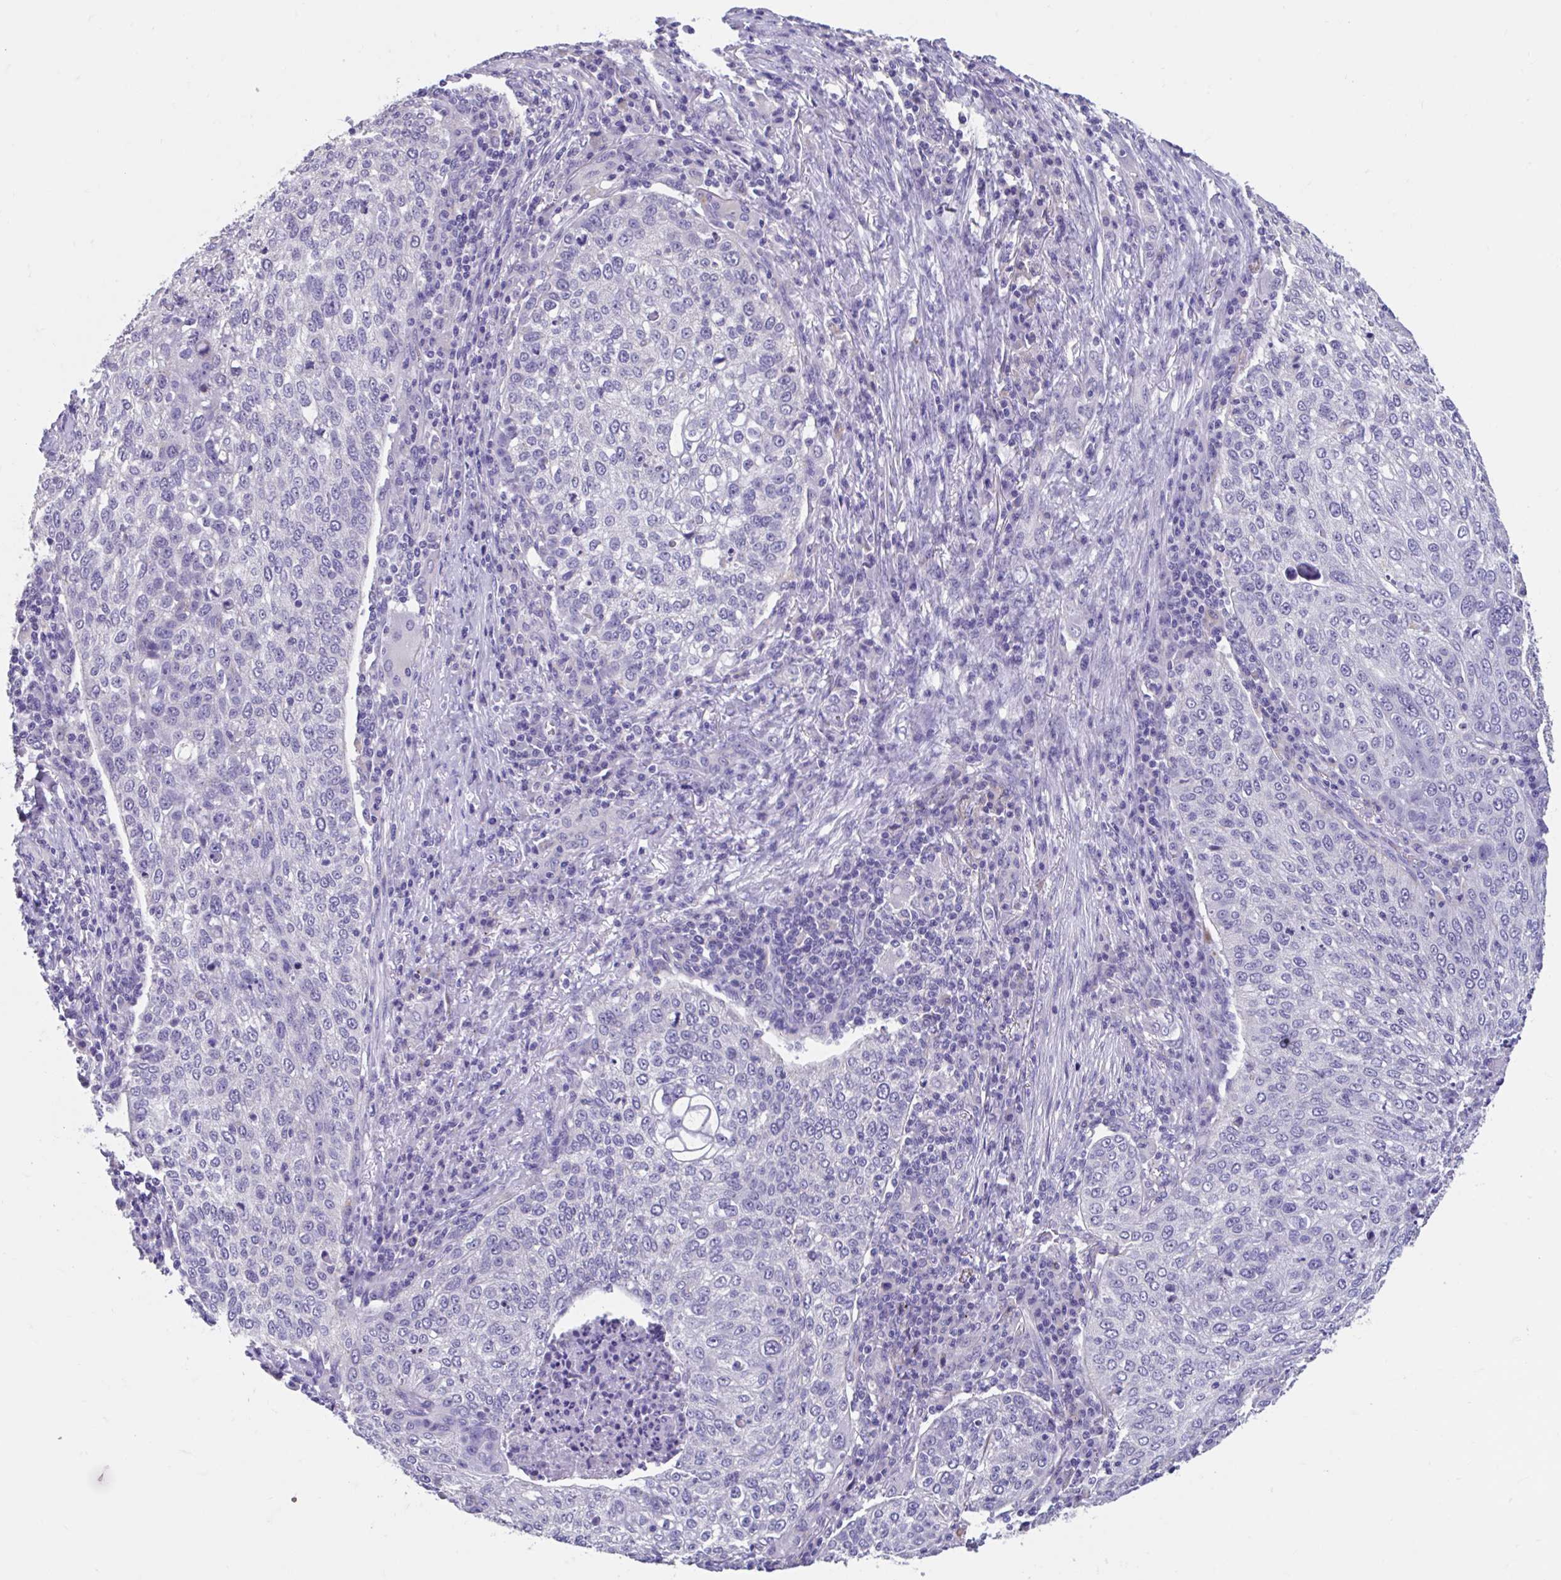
{"staining": {"intensity": "negative", "quantity": "none", "location": "none"}, "tissue": "lung cancer", "cell_type": "Tumor cells", "image_type": "cancer", "snomed": [{"axis": "morphology", "description": "Squamous cell carcinoma, NOS"}, {"axis": "topography", "description": "Lung"}], "caption": "Lung cancer stained for a protein using IHC reveals no positivity tumor cells.", "gene": "GPR162", "patient": {"sex": "male", "age": 63}}